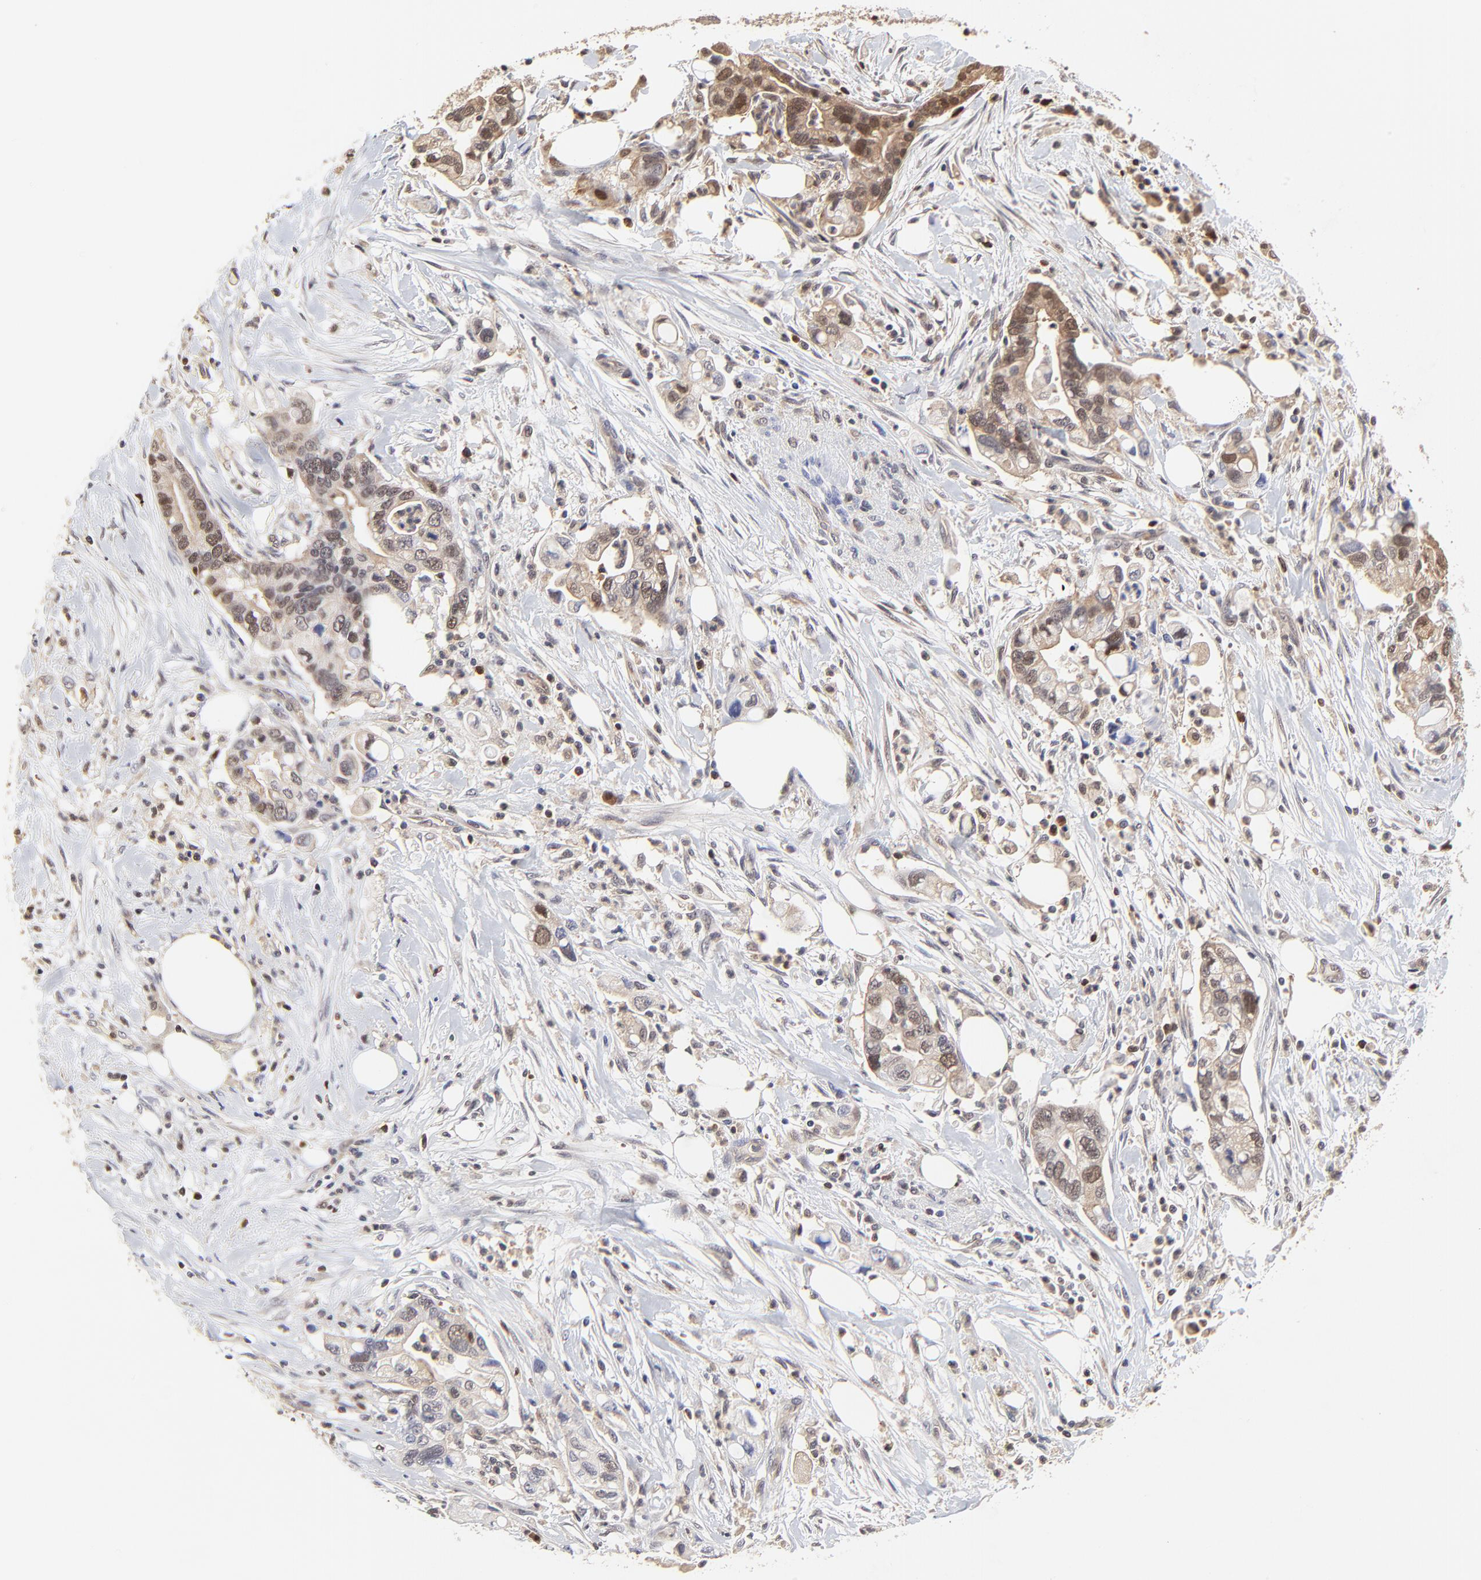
{"staining": {"intensity": "weak", "quantity": "25%-75%", "location": "cytoplasmic/membranous,nuclear"}, "tissue": "pancreatic cancer", "cell_type": "Tumor cells", "image_type": "cancer", "snomed": [{"axis": "morphology", "description": "Adenocarcinoma, NOS"}, {"axis": "topography", "description": "Pancreas"}], "caption": "A high-resolution image shows immunohistochemistry staining of pancreatic cancer (adenocarcinoma), which demonstrates weak cytoplasmic/membranous and nuclear staining in approximately 25%-75% of tumor cells. The protein is shown in brown color, while the nuclei are stained blue.", "gene": "CASP3", "patient": {"sex": "male", "age": 70}}